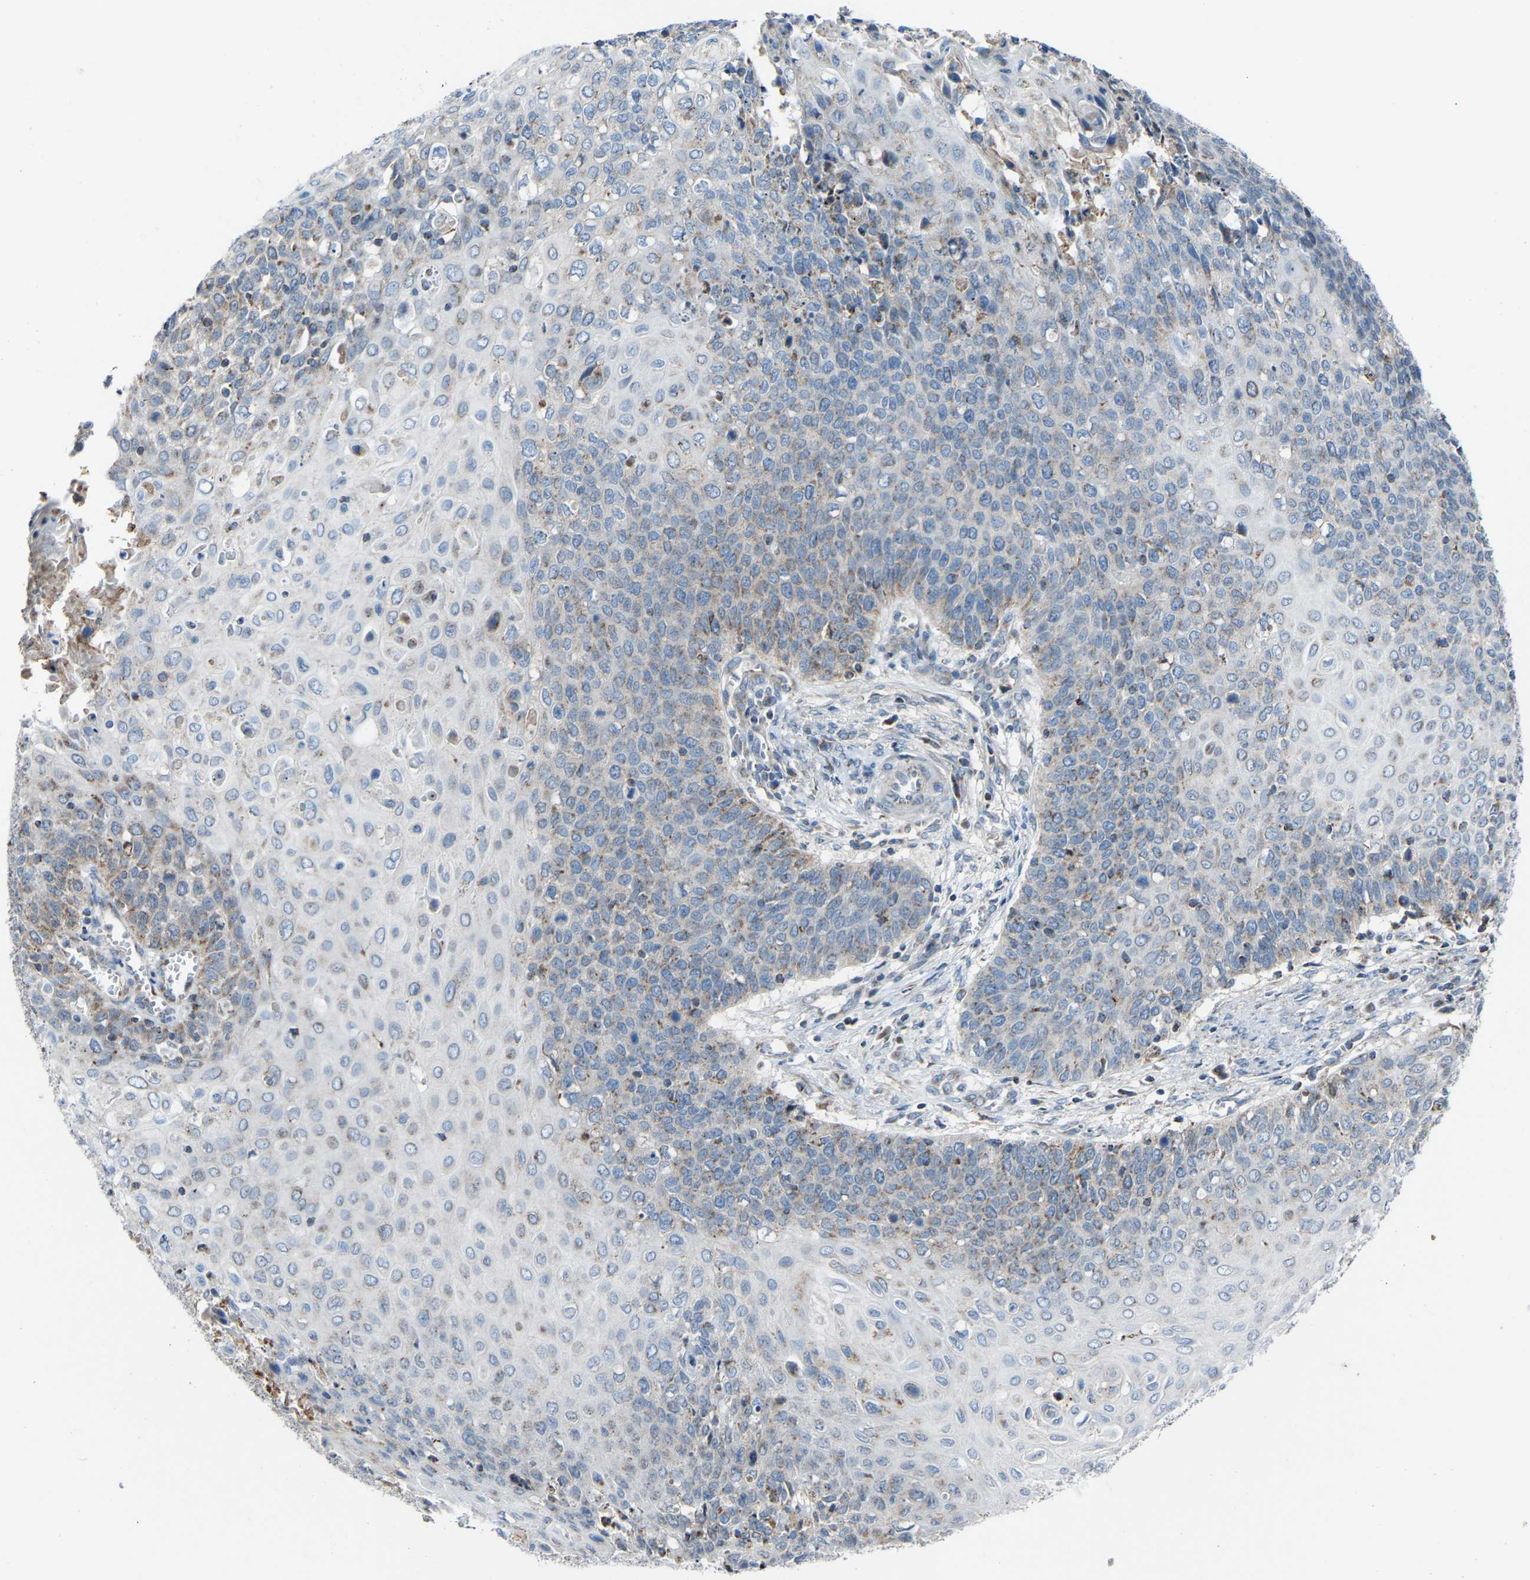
{"staining": {"intensity": "weak", "quantity": "<25%", "location": "cytoplasmic/membranous"}, "tissue": "cervical cancer", "cell_type": "Tumor cells", "image_type": "cancer", "snomed": [{"axis": "morphology", "description": "Squamous cell carcinoma, NOS"}, {"axis": "topography", "description": "Cervix"}], "caption": "This is an immunohistochemistry micrograph of human squamous cell carcinoma (cervical). There is no positivity in tumor cells.", "gene": "CANT1", "patient": {"sex": "female", "age": 39}}